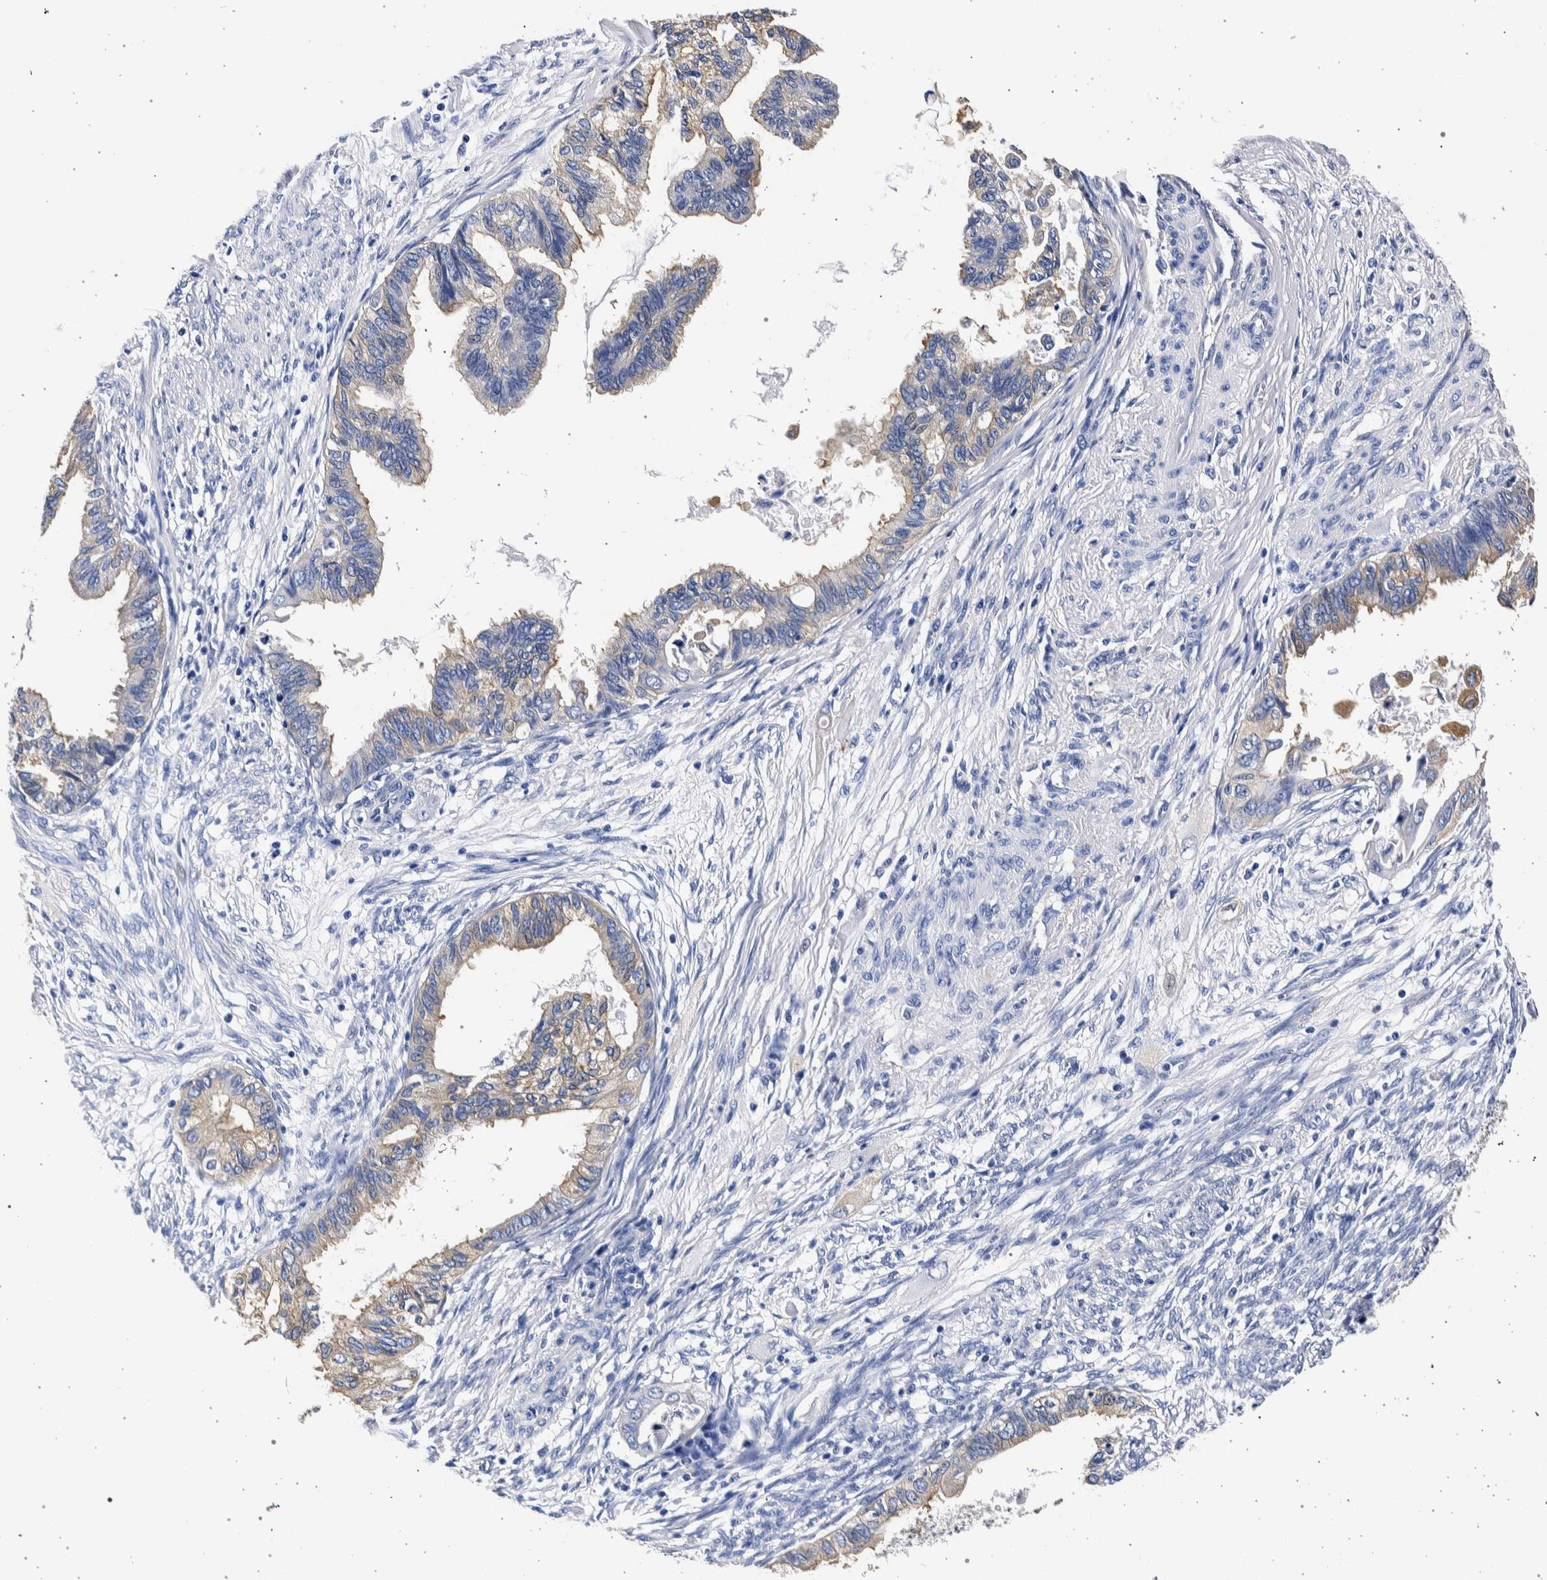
{"staining": {"intensity": "weak", "quantity": "25%-75%", "location": "cytoplasmic/membranous"}, "tissue": "cervical cancer", "cell_type": "Tumor cells", "image_type": "cancer", "snomed": [{"axis": "morphology", "description": "Normal tissue, NOS"}, {"axis": "morphology", "description": "Adenocarcinoma, NOS"}, {"axis": "topography", "description": "Cervix"}, {"axis": "topography", "description": "Endometrium"}], "caption": "Protein staining by immunohistochemistry (IHC) exhibits weak cytoplasmic/membranous positivity in approximately 25%-75% of tumor cells in cervical cancer (adenocarcinoma).", "gene": "NIBAN2", "patient": {"sex": "female", "age": 86}}